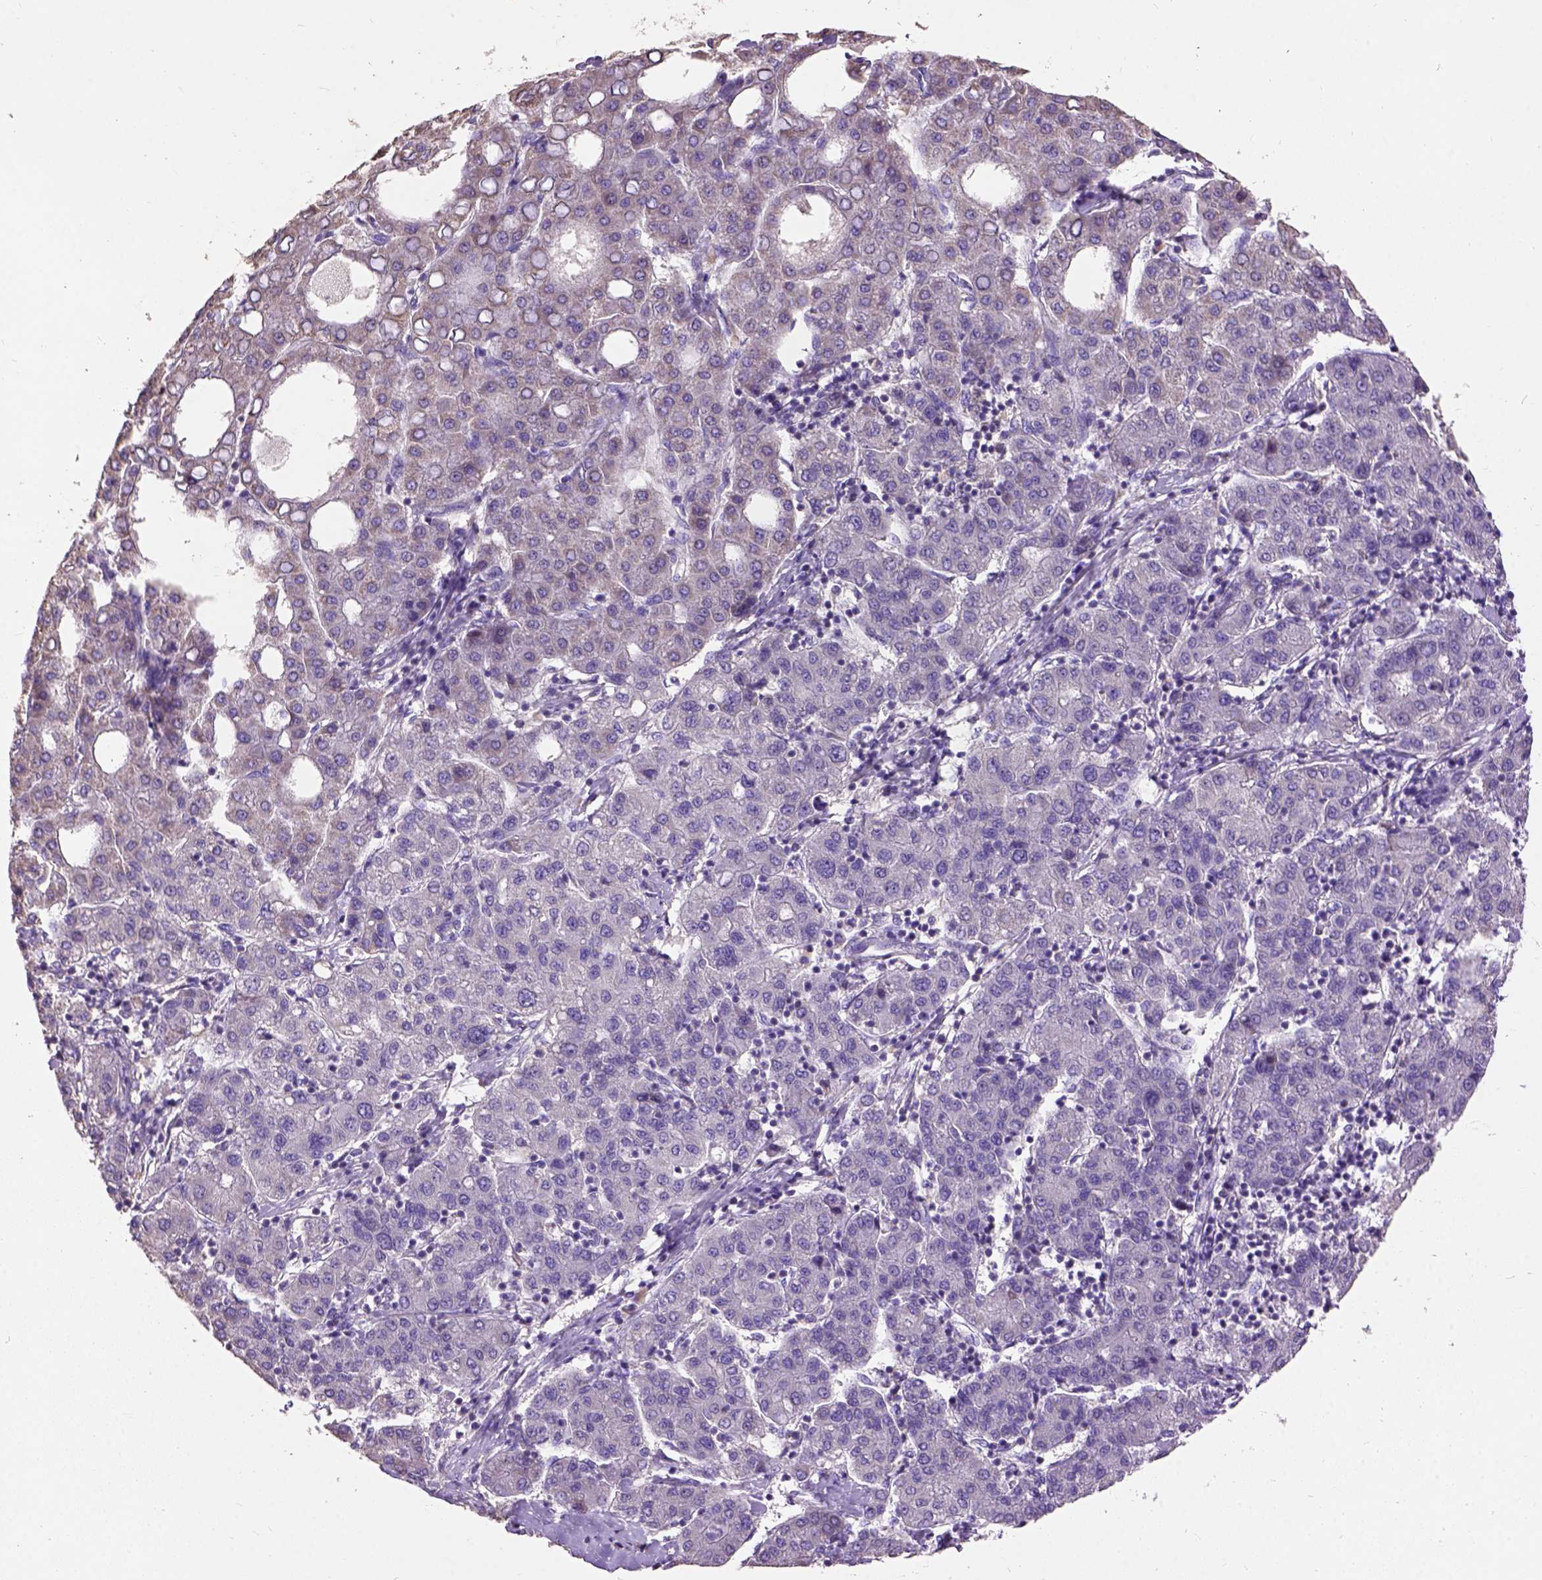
{"staining": {"intensity": "negative", "quantity": "none", "location": "none"}, "tissue": "liver cancer", "cell_type": "Tumor cells", "image_type": "cancer", "snomed": [{"axis": "morphology", "description": "Carcinoma, Hepatocellular, NOS"}, {"axis": "topography", "description": "Liver"}], "caption": "The image exhibits no staining of tumor cells in liver cancer (hepatocellular carcinoma).", "gene": "DQX1", "patient": {"sex": "male", "age": 65}}